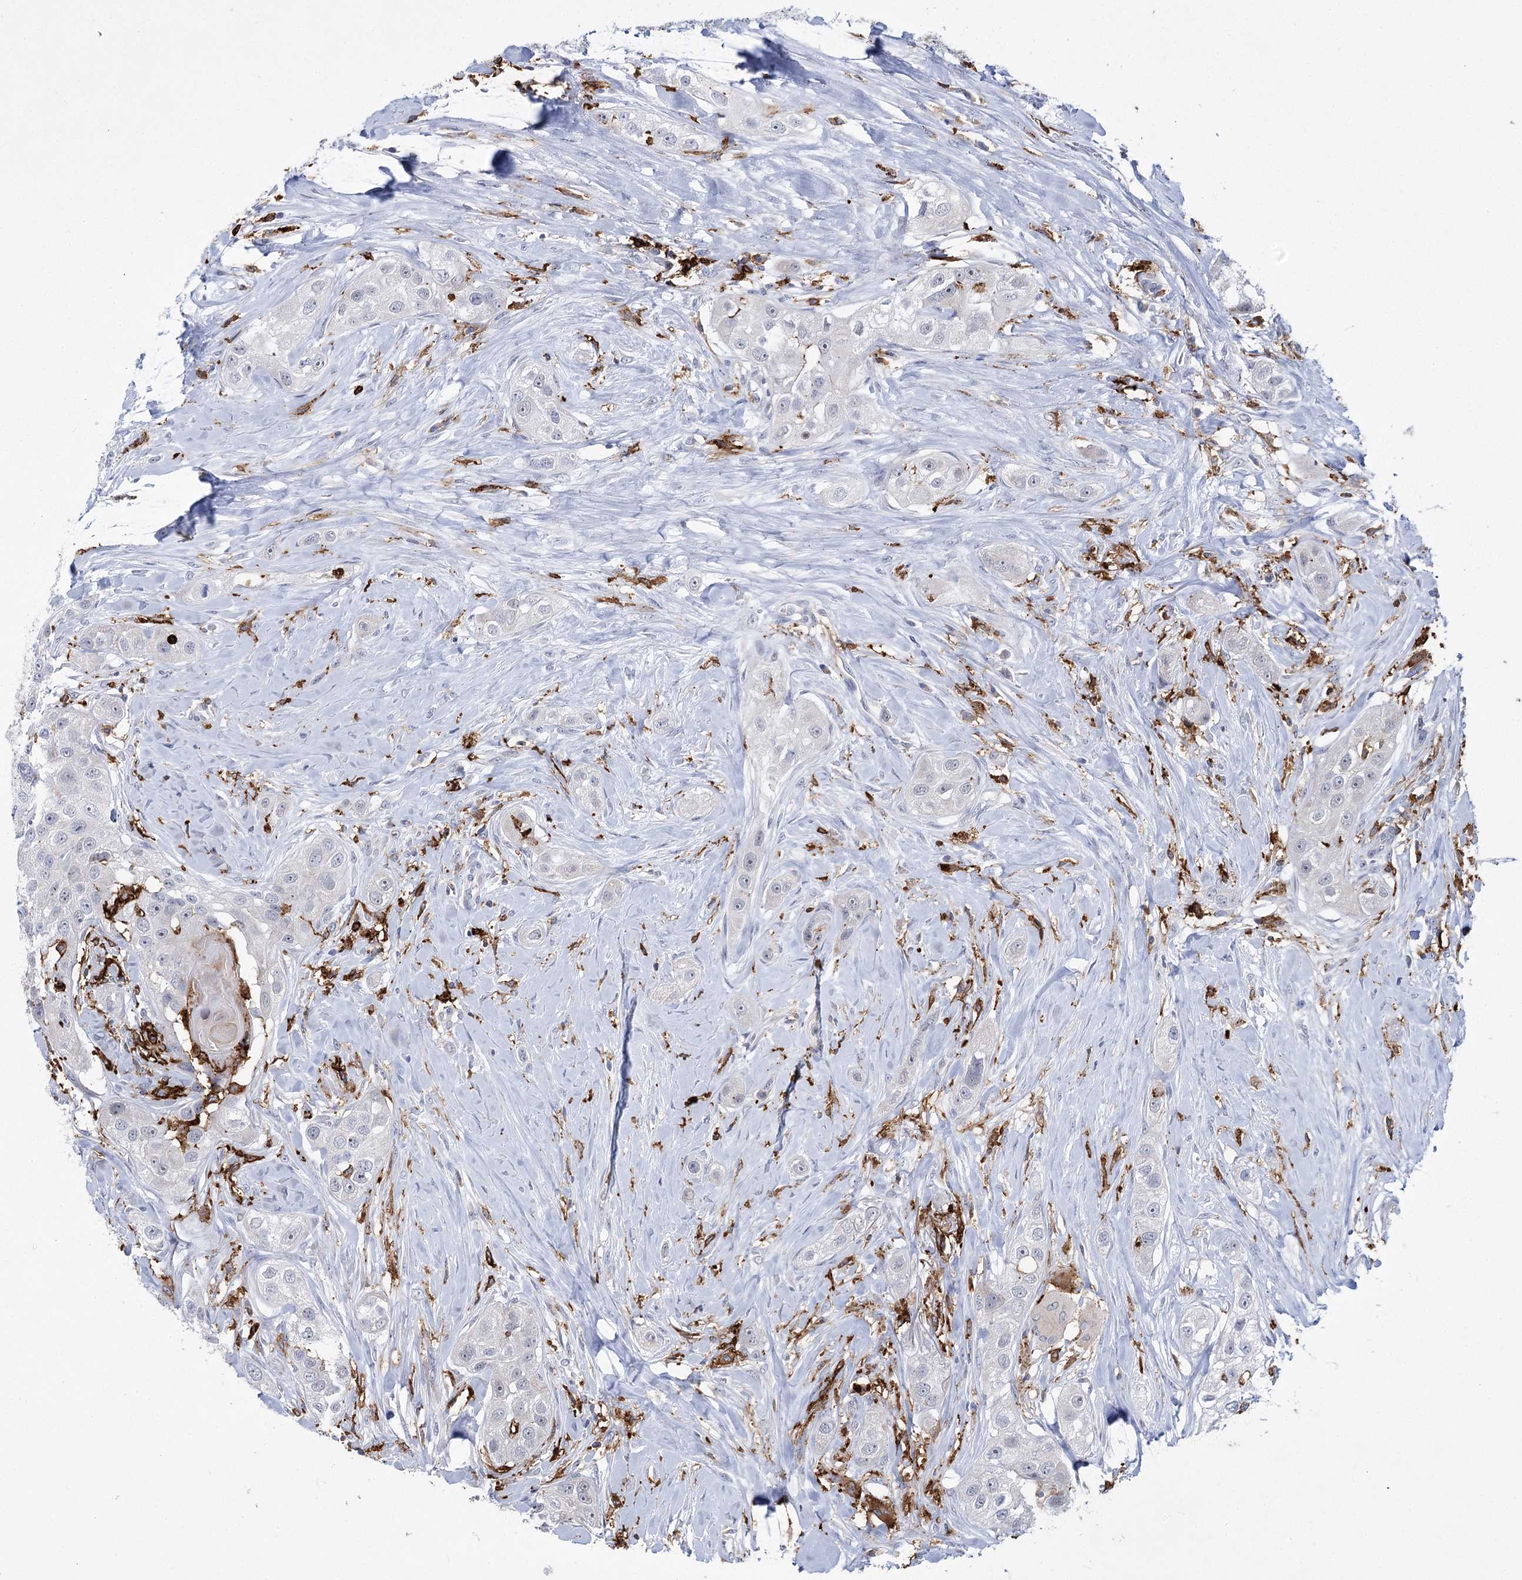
{"staining": {"intensity": "negative", "quantity": "none", "location": "none"}, "tissue": "head and neck cancer", "cell_type": "Tumor cells", "image_type": "cancer", "snomed": [{"axis": "morphology", "description": "Normal tissue, NOS"}, {"axis": "morphology", "description": "Squamous cell carcinoma, NOS"}, {"axis": "topography", "description": "Skeletal muscle"}, {"axis": "topography", "description": "Head-Neck"}], "caption": "The photomicrograph shows no staining of tumor cells in head and neck cancer (squamous cell carcinoma). (DAB (3,3'-diaminobenzidine) IHC, high magnification).", "gene": "PIWIL4", "patient": {"sex": "male", "age": 51}}